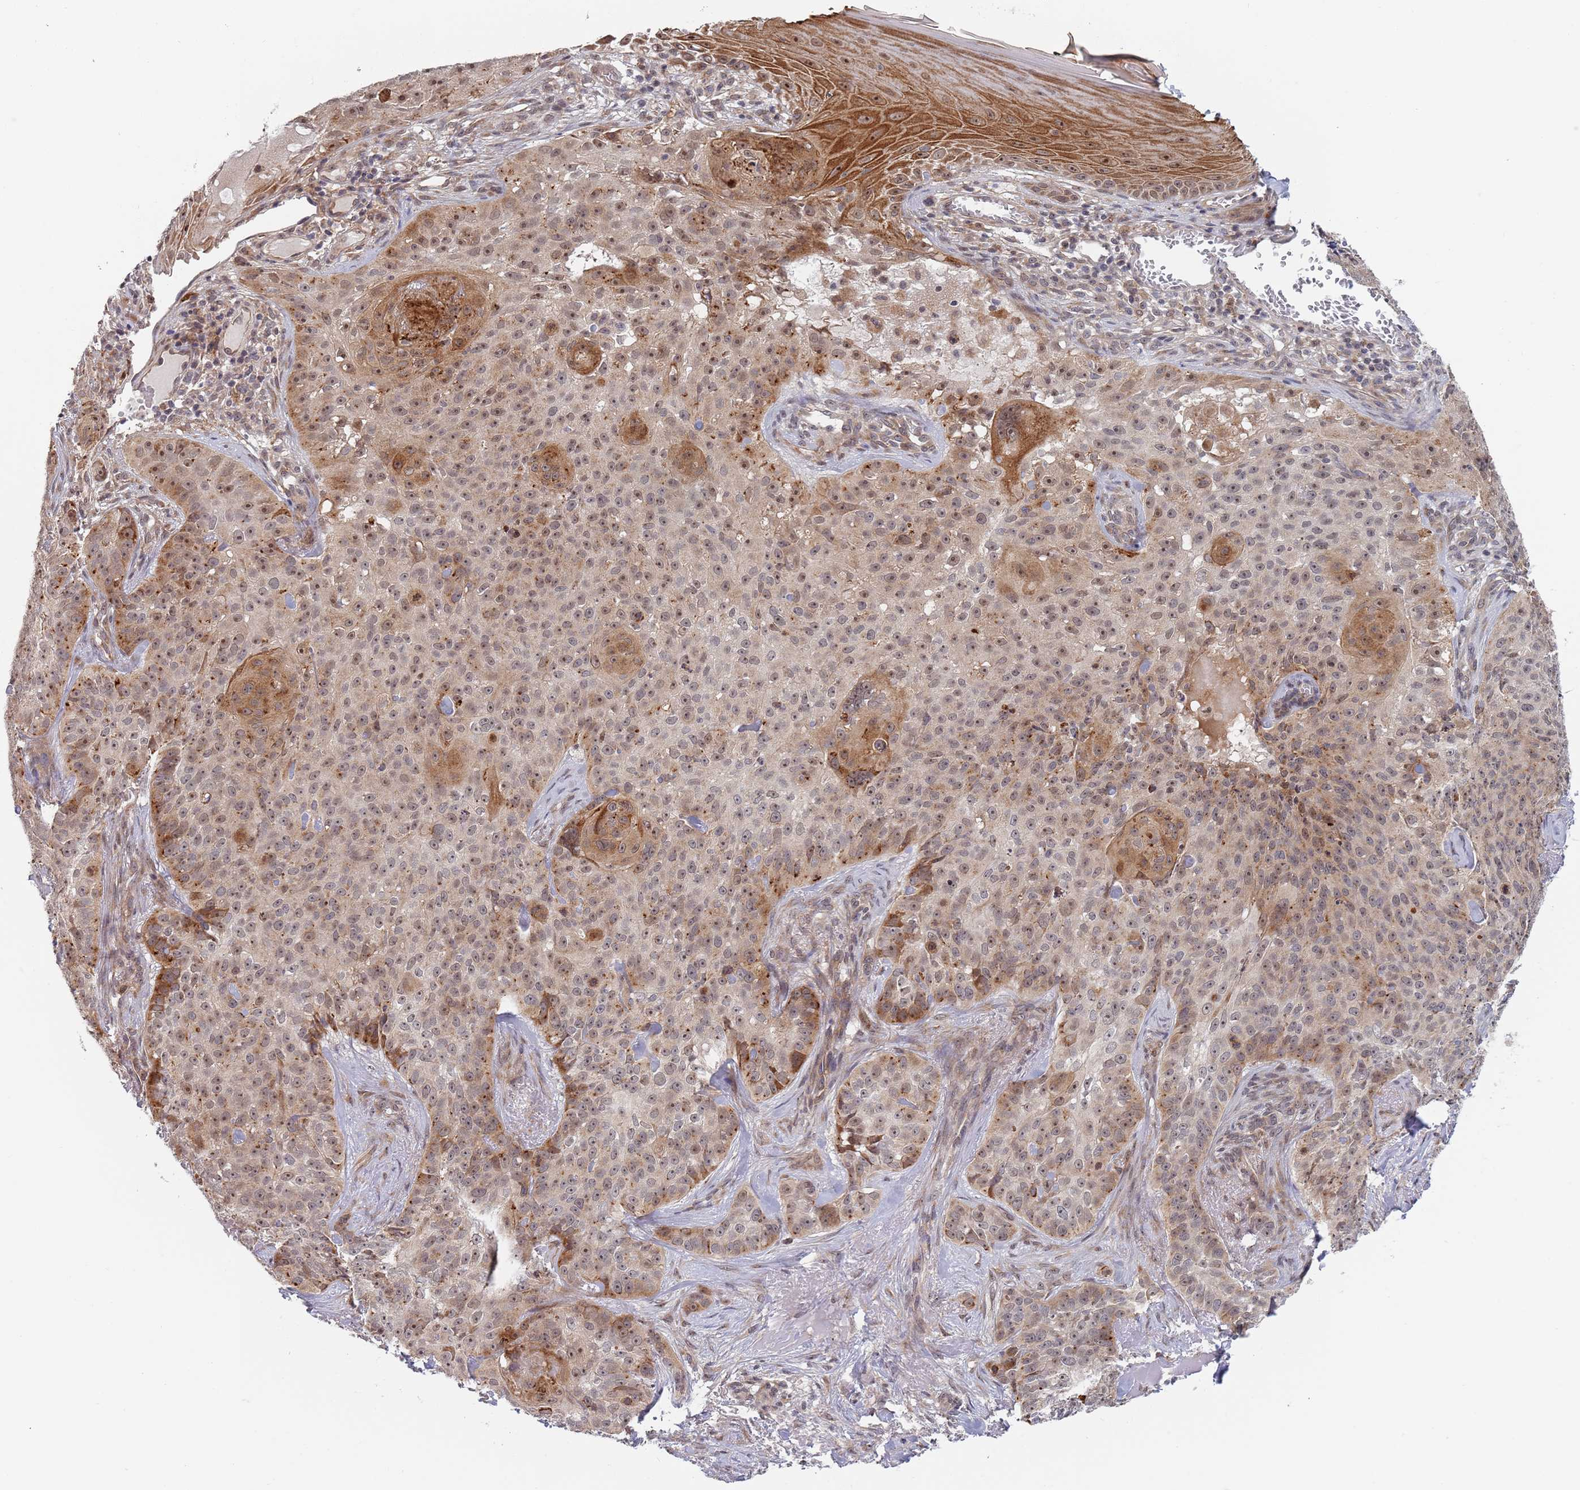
{"staining": {"intensity": "moderate", "quantity": "25%-75%", "location": "cytoplasmic/membranous,nuclear"}, "tissue": "skin cancer", "cell_type": "Tumor cells", "image_type": "cancer", "snomed": [{"axis": "morphology", "description": "Basal cell carcinoma"}, {"axis": "topography", "description": "Skin"}], "caption": "A brown stain labels moderate cytoplasmic/membranous and nuclear expression of a protein in skin cancer (basal cell carcinoma) tumor cells.", "gene": "PLCL2", "patient": {"sex": "female", "age": 92}}